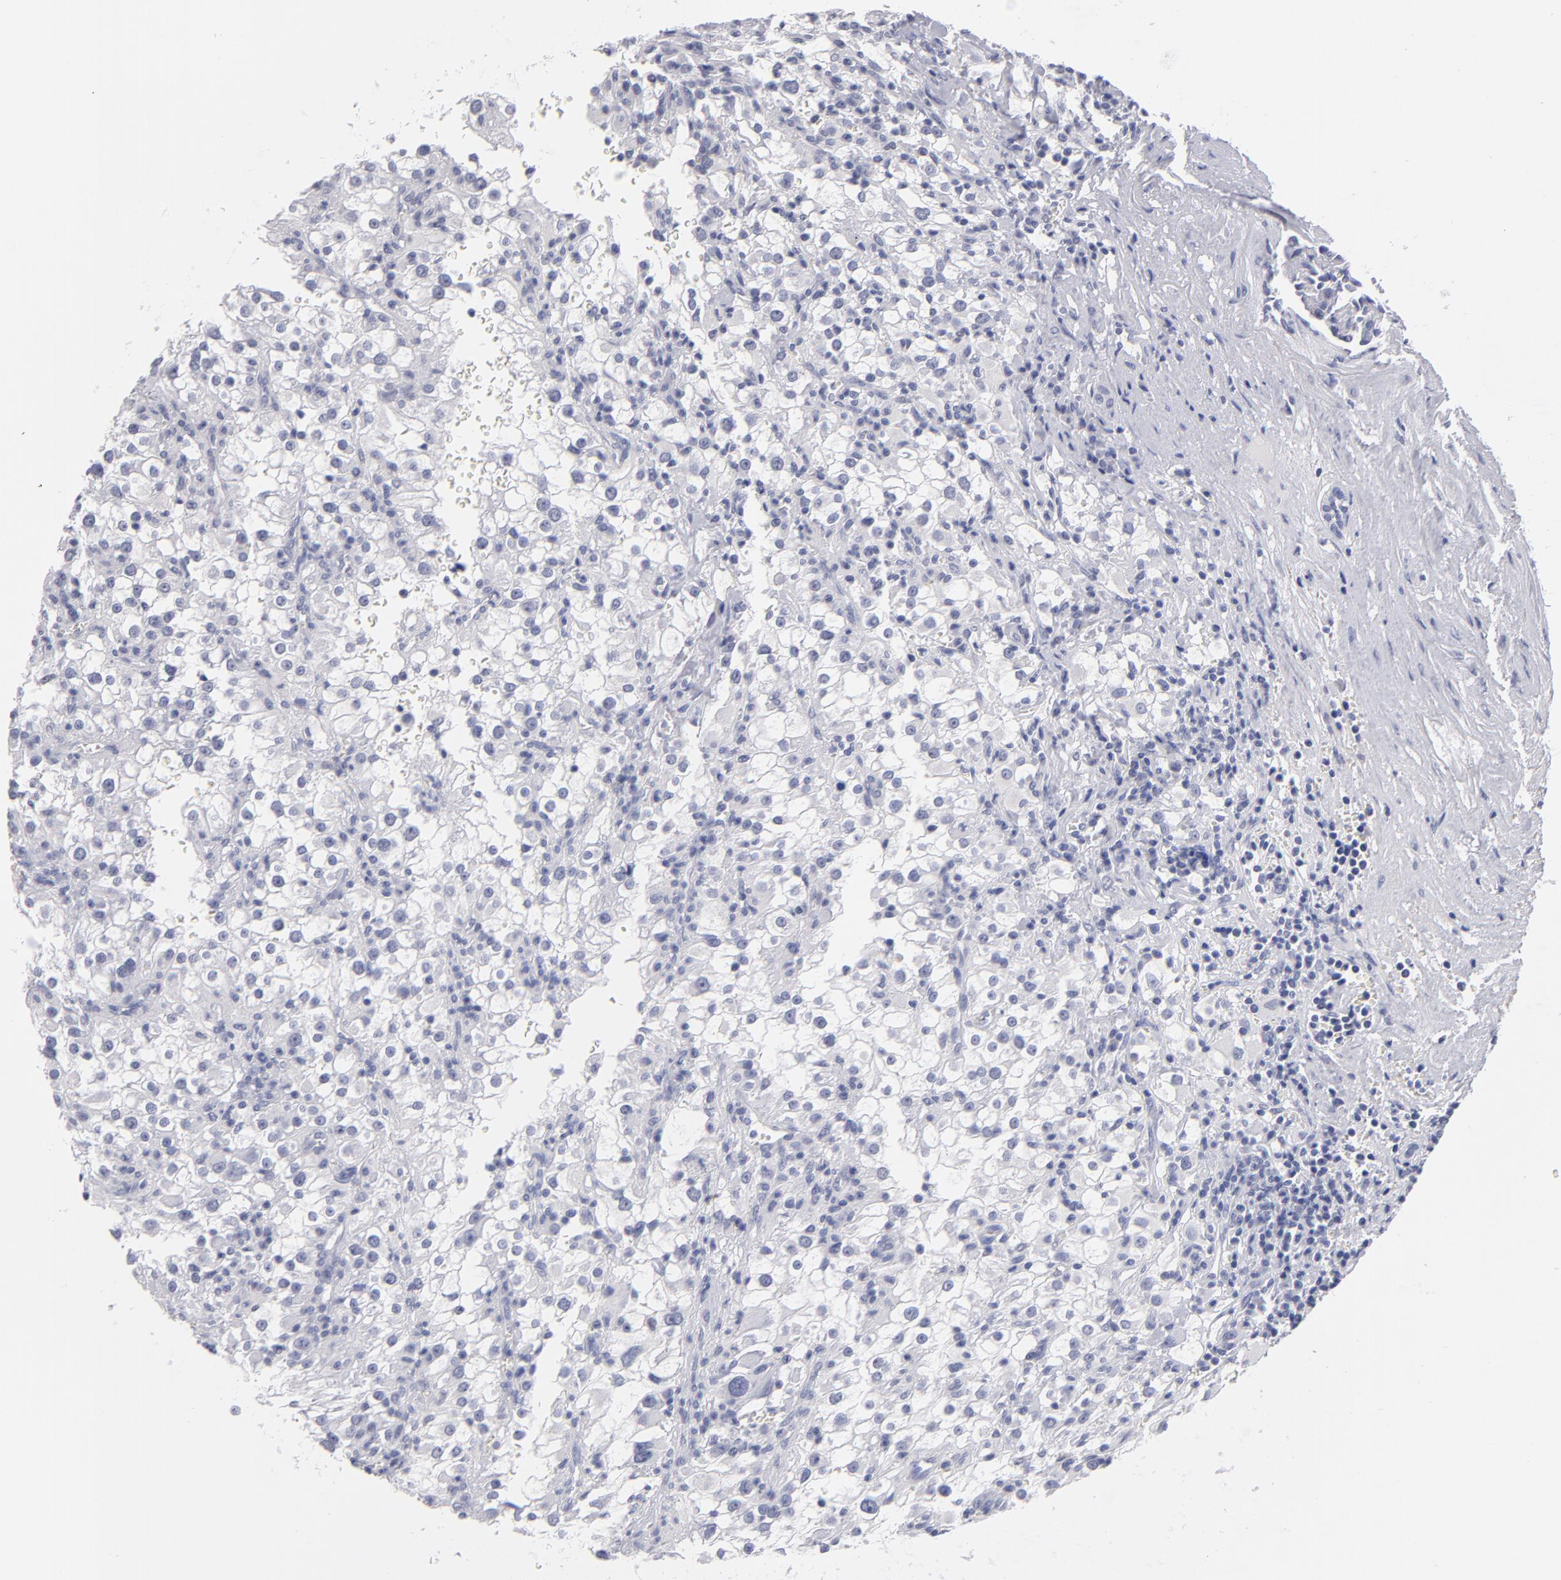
{"staining": {"intensity": "negative", "quantity": "none", "location": "none"}, "tissue": "renal cancer", "cell_type": "Tumor cells", "image_type": "cancer", "snomed": [{"axis": "morphology", "description": "Adenocarcinoma, NOS"}, {"axis": "topography", "description": "Kidney"}], "caption": "There is no significant staining in tumor cells of renal cancer.", "gene": "TEX11", "patient": {"sex": "female", "age": 52}}